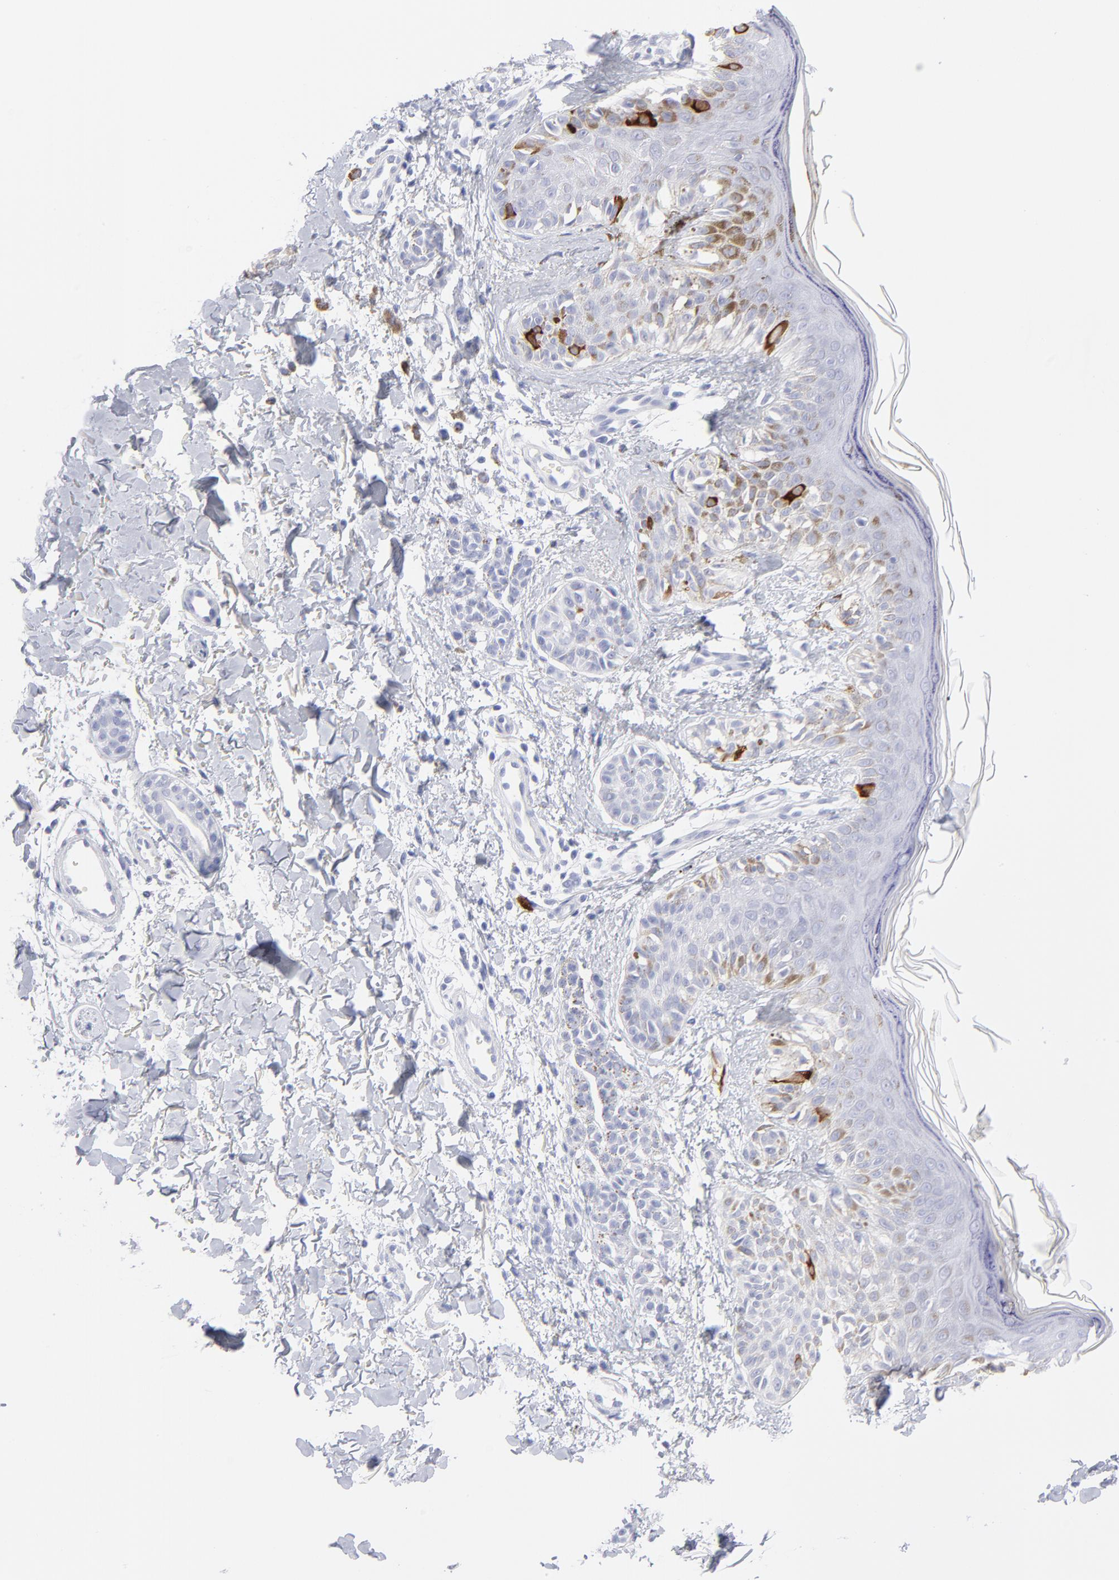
{"staining": {"intensity": "strong", "quantity": "<25%", "location": "cytoplasmic/membranous"}, "tissue": "melanoma", "cell_type": "Tumor cells", "image_type": "cancer", "snomed": [{"axis": "morphology", "description": "Normal tissue, NOS"}, {"axis": "morphology", "description": "Malignant melanoma, NOS"}, {"axis": "topography", "description": "Skin"}], "caption": "Tumor cells reveal medium levels of strong cytoplasmic/membranous staining in approximately <25% of cells in melanoma. The protein is shown in brown color, while the nuclei are stained blue.", "gene": "CCNB1", "patient": {"sex": "male", "age": 83}}